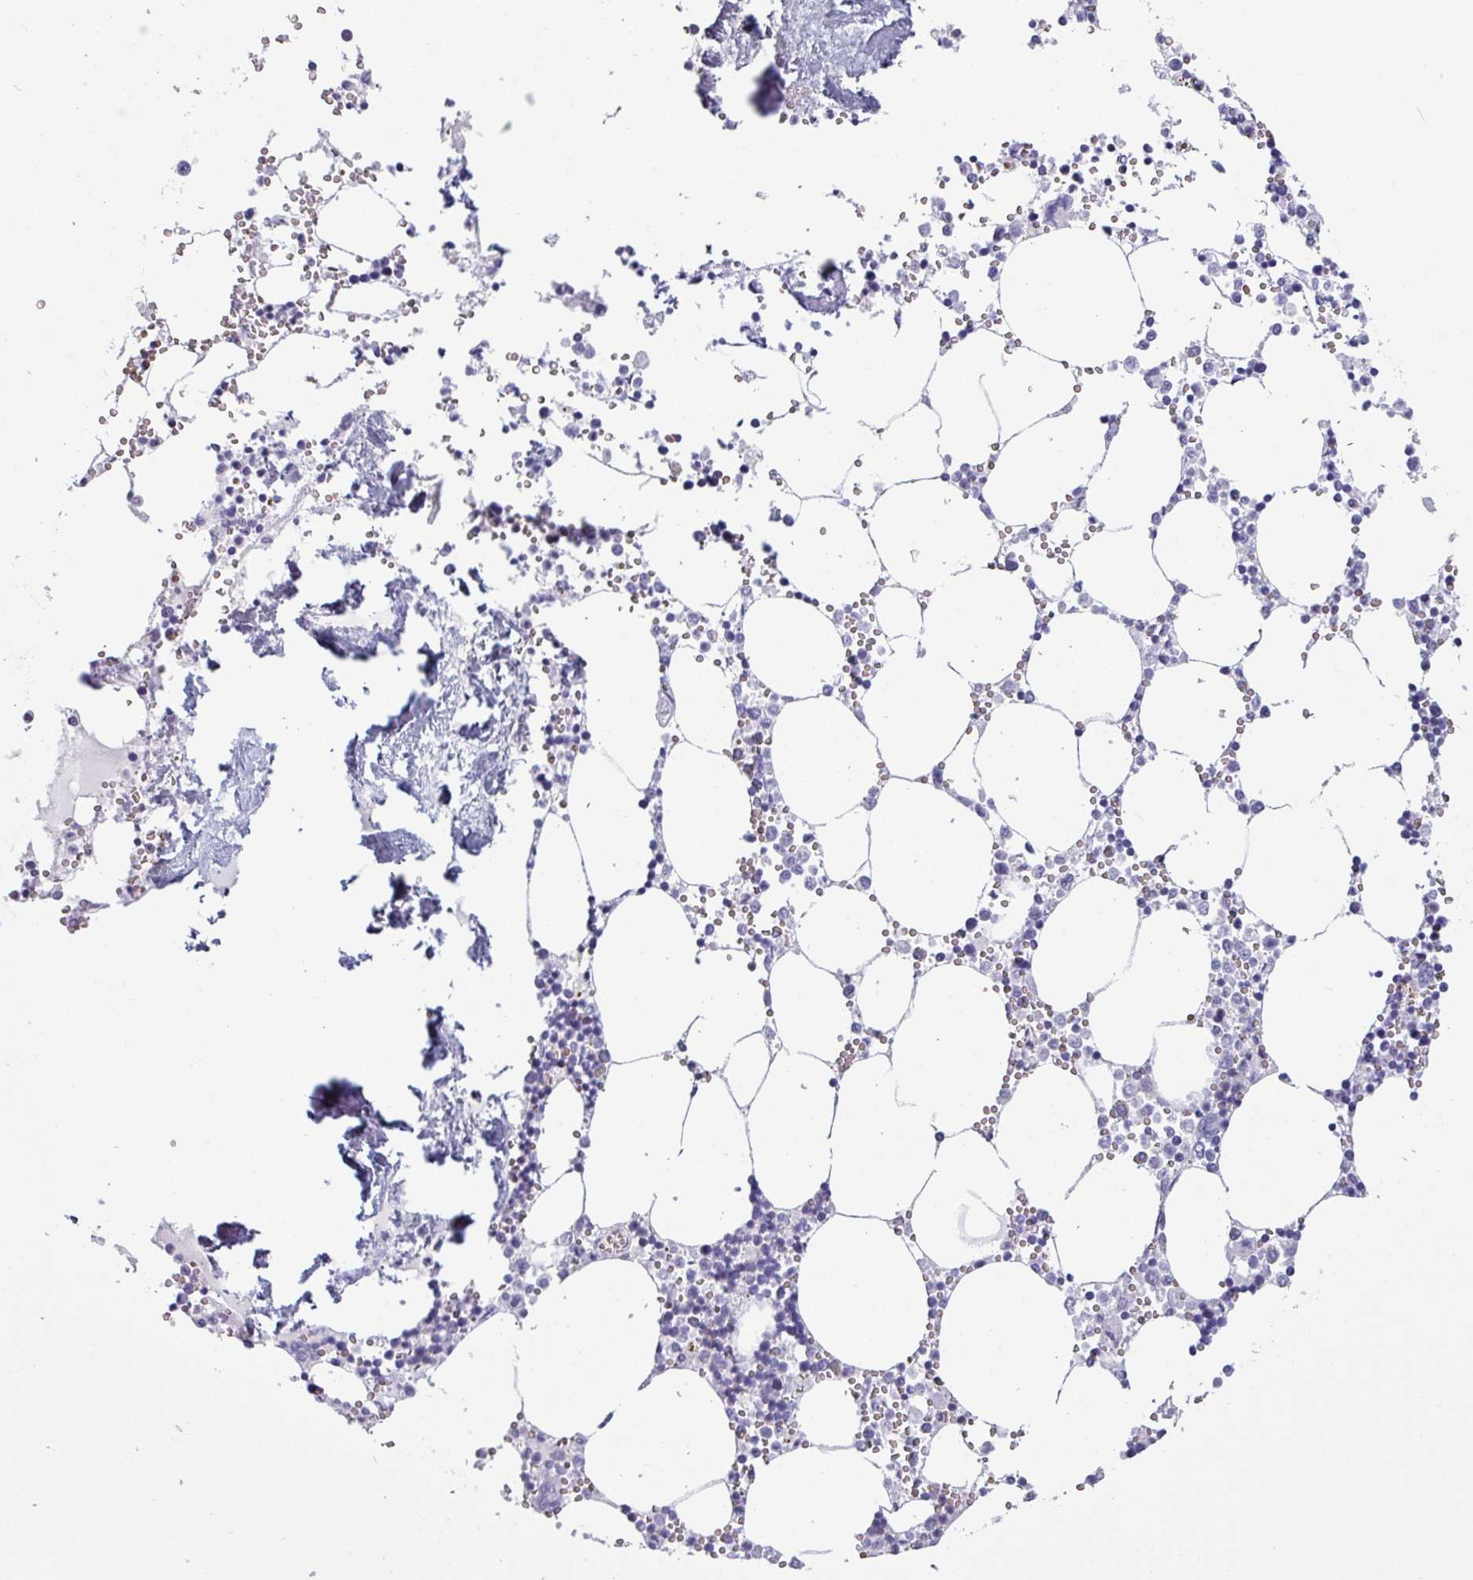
{"staining": {"intensity": "negative", "quantity": "none", "location": "none"}, "tissue": "bone marrow", "cell_type": "Hematopoietic cells", "image_type": "normal", "snomed": [{"axis": "morphology", "description": "Normal tissue, NOS"}, {"axis": "topography", "description": "Bone marrow"}], "caption": "The image exhibits no significant staining in hematopoietic cells of bone marrow.", "gene": "CRYBB2", "patient": {"sex": "male", "age": 54}}